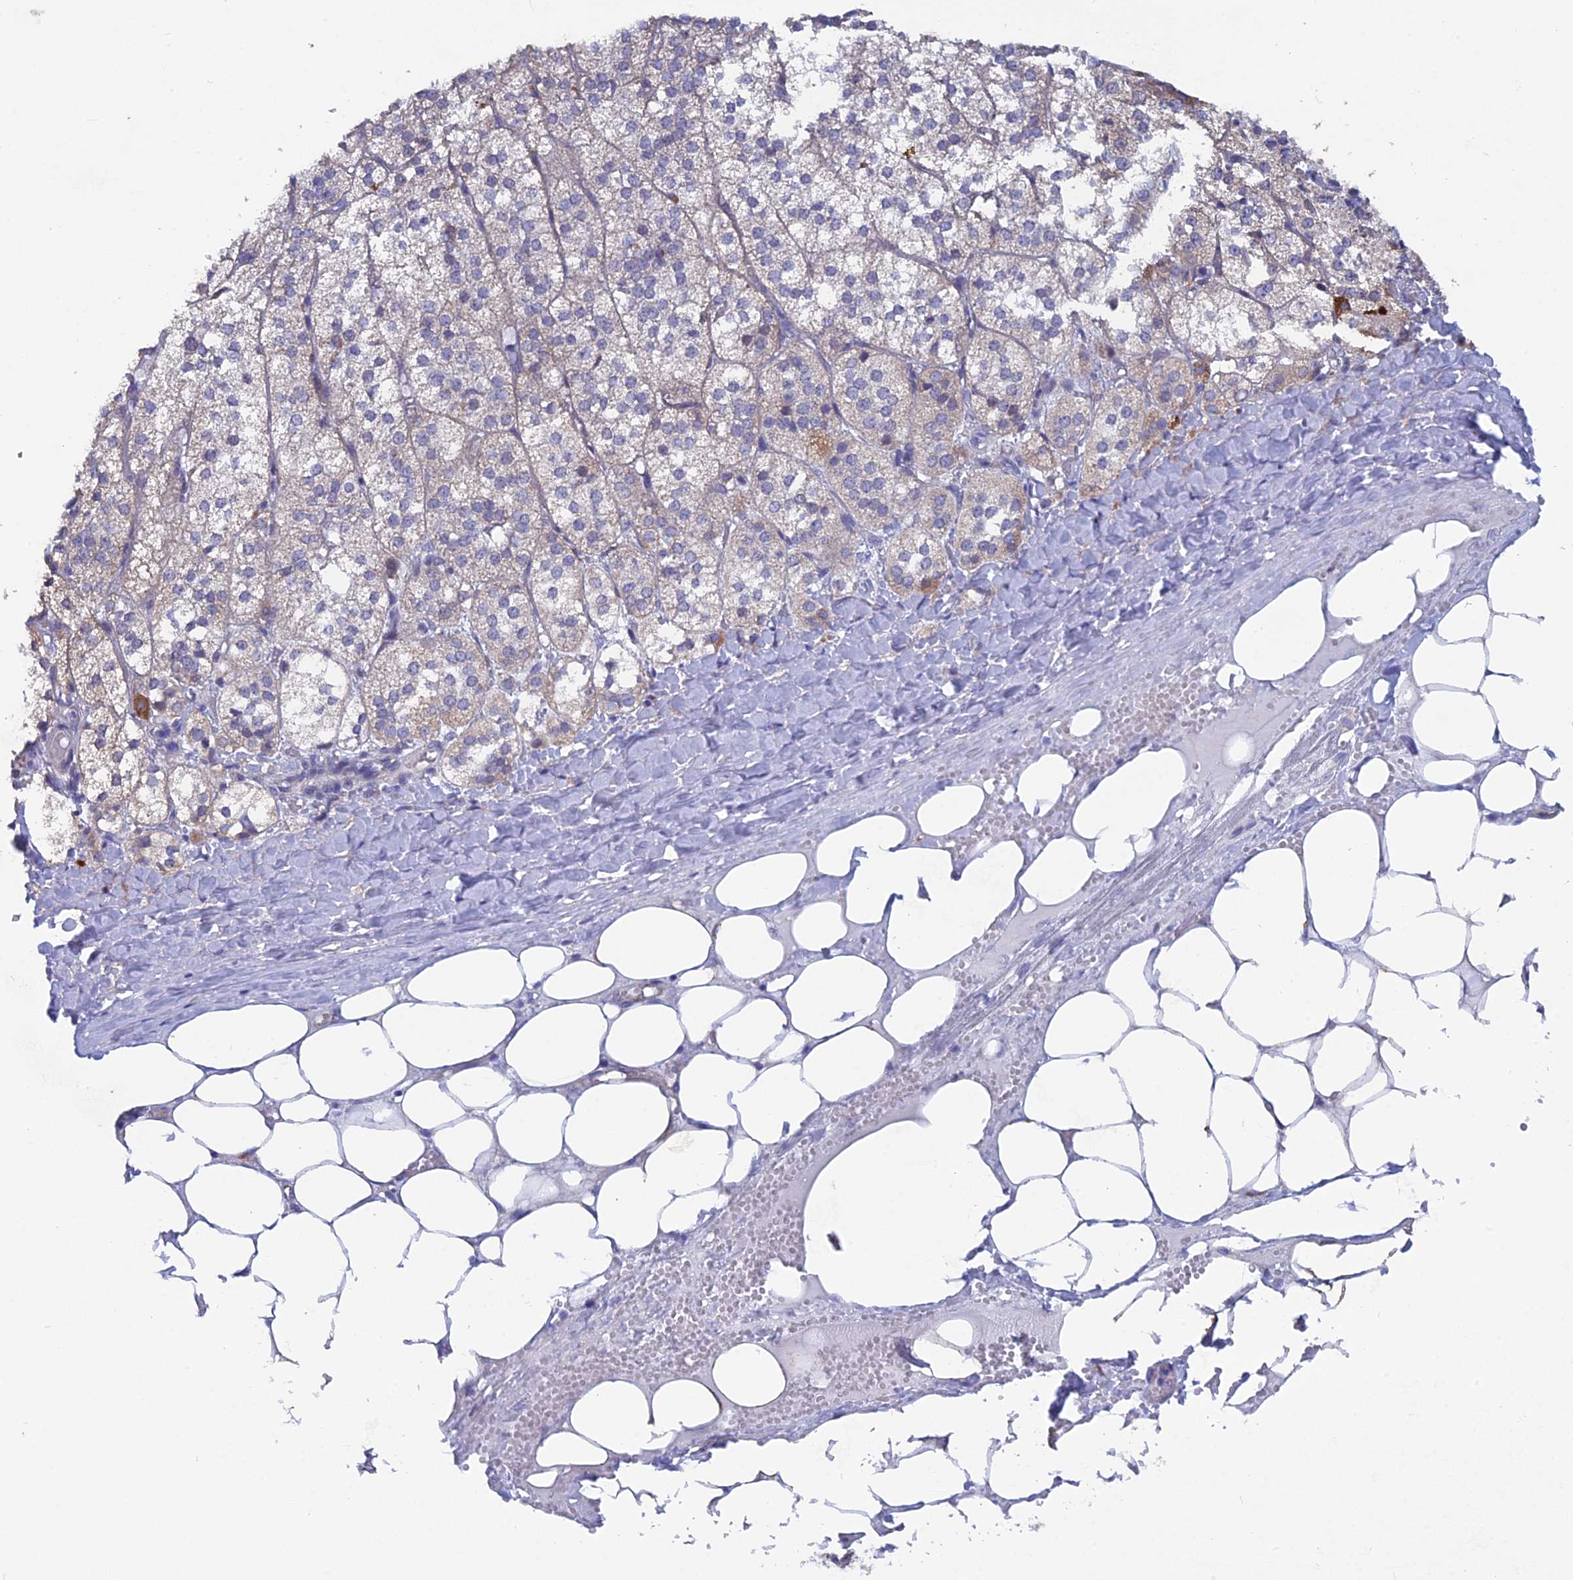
{"staining": {"intensity": "moderate", "quantity": "<25%", "location": "cytoplasmic/membranous"}, "tissue": "adrenal gland", "cell_type": "Glandular cells", "image_type": "normal", "snomed": [{"axis": "morphology", "description": "Normal tissue, NOS"}, {"axis": "topography", "description": "Adrenal gland"}], "caption": "Protein expression by immunohistochemistry shows moderate cytoplasmic/membranous expression in approximately <25% of glandular cells in unremarkable adrenal gland. (DAB = brown stain, brightfield microscopy at high magnification).", "gene": "AK4P3", "patient": {"sex": "female", "age": 61}}